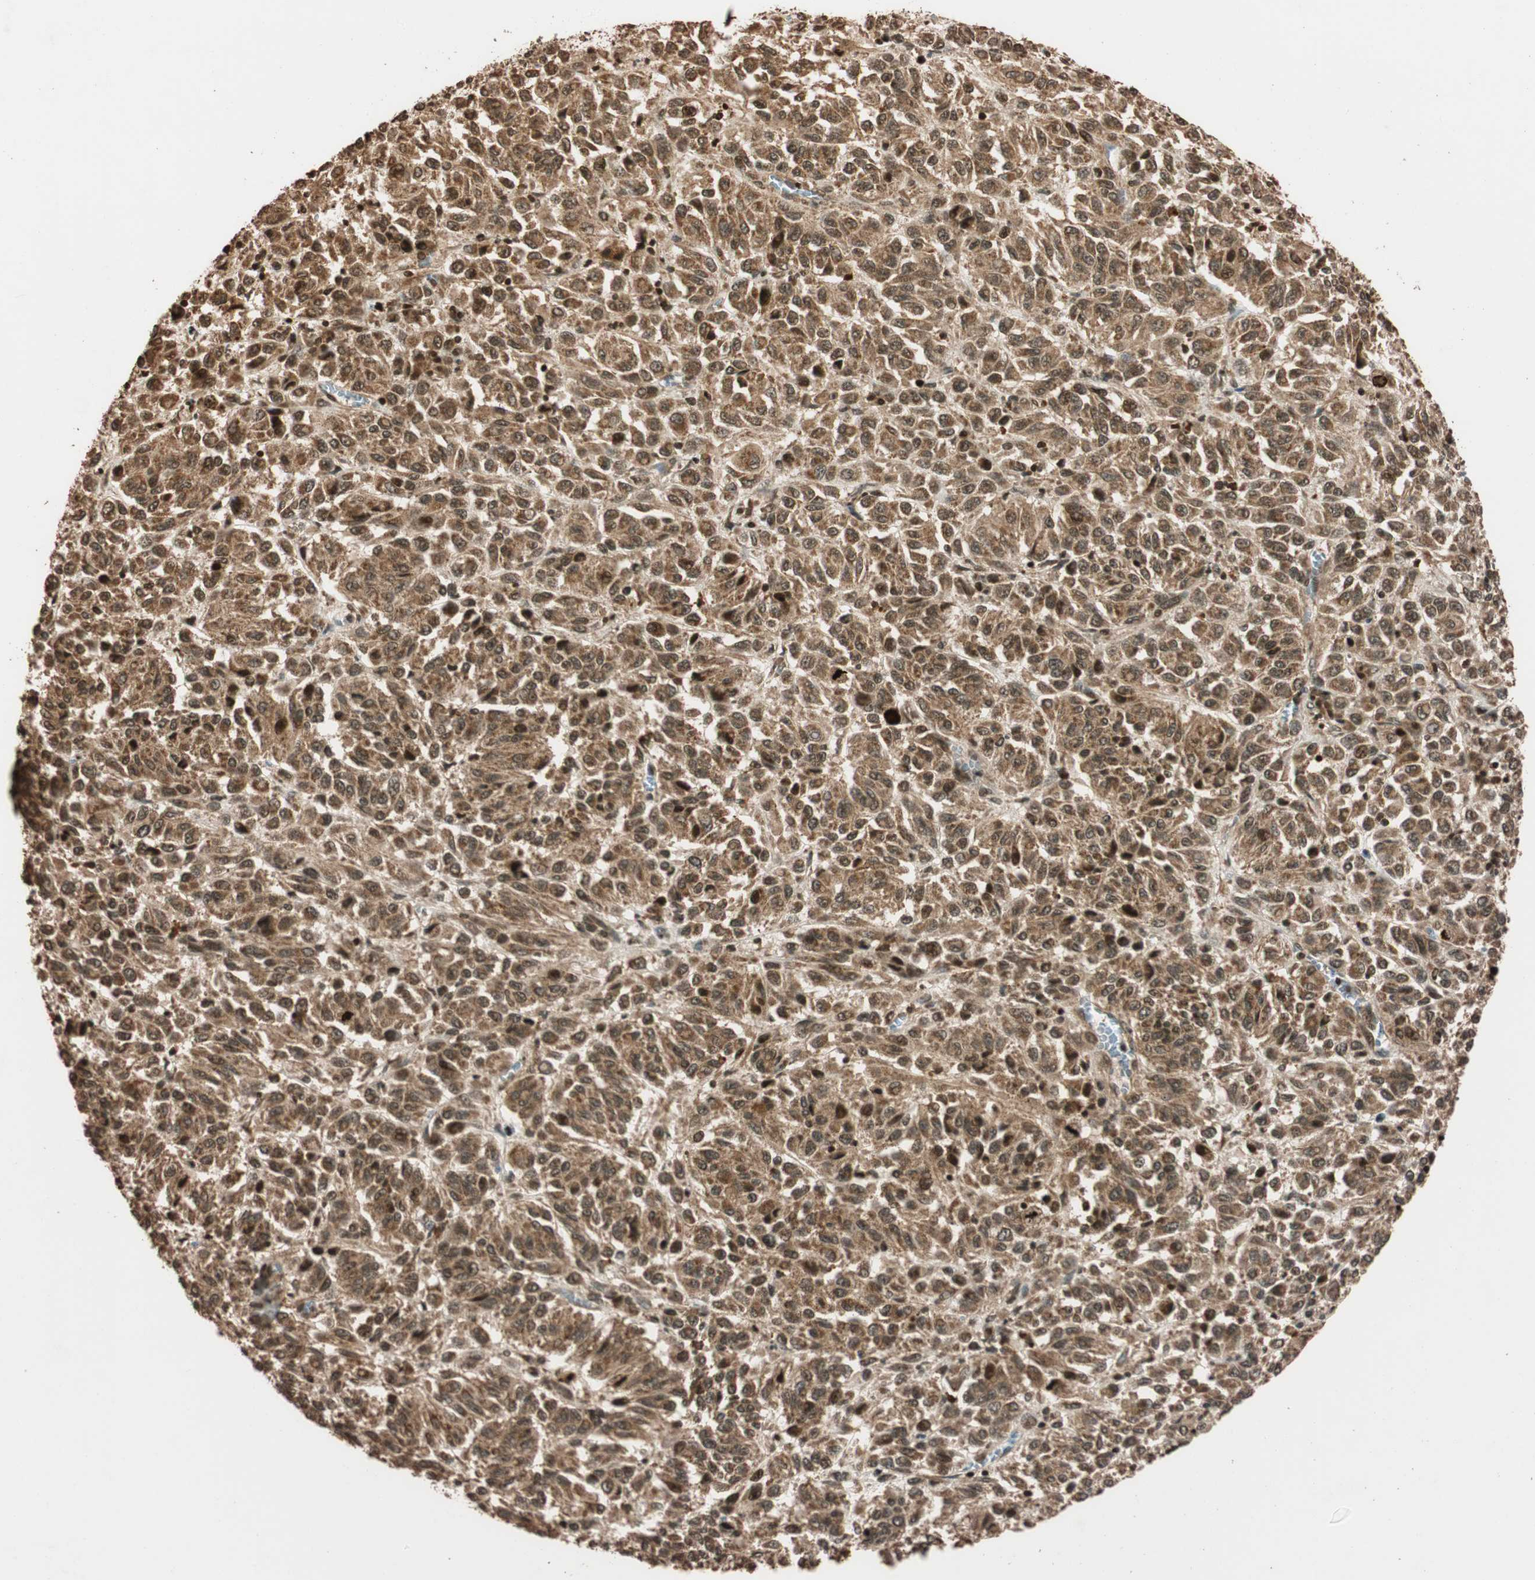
{"staining": {"intensity": "moderate", "quantity": ">75%", "location": "cytoplasmic/membranous,nuclear"}, "tissue": "melanoma", "cell_type": "Tumor cells", "image_type": "cancer", "snomed": [{"axis": "morphology", "description": "Malignant melanoma, Metastatic site"}, {"axis": "topography", "description": "Lung"}], "caption": "This photomicrograph exhibits IHC staining of human melanoma, with medium moderate cytoplasmic/membranous and nuclear positivity in about >75% of tumor cells.", "gene": "ALKBH5", "patient": {"sex": "male", "age": 64}}